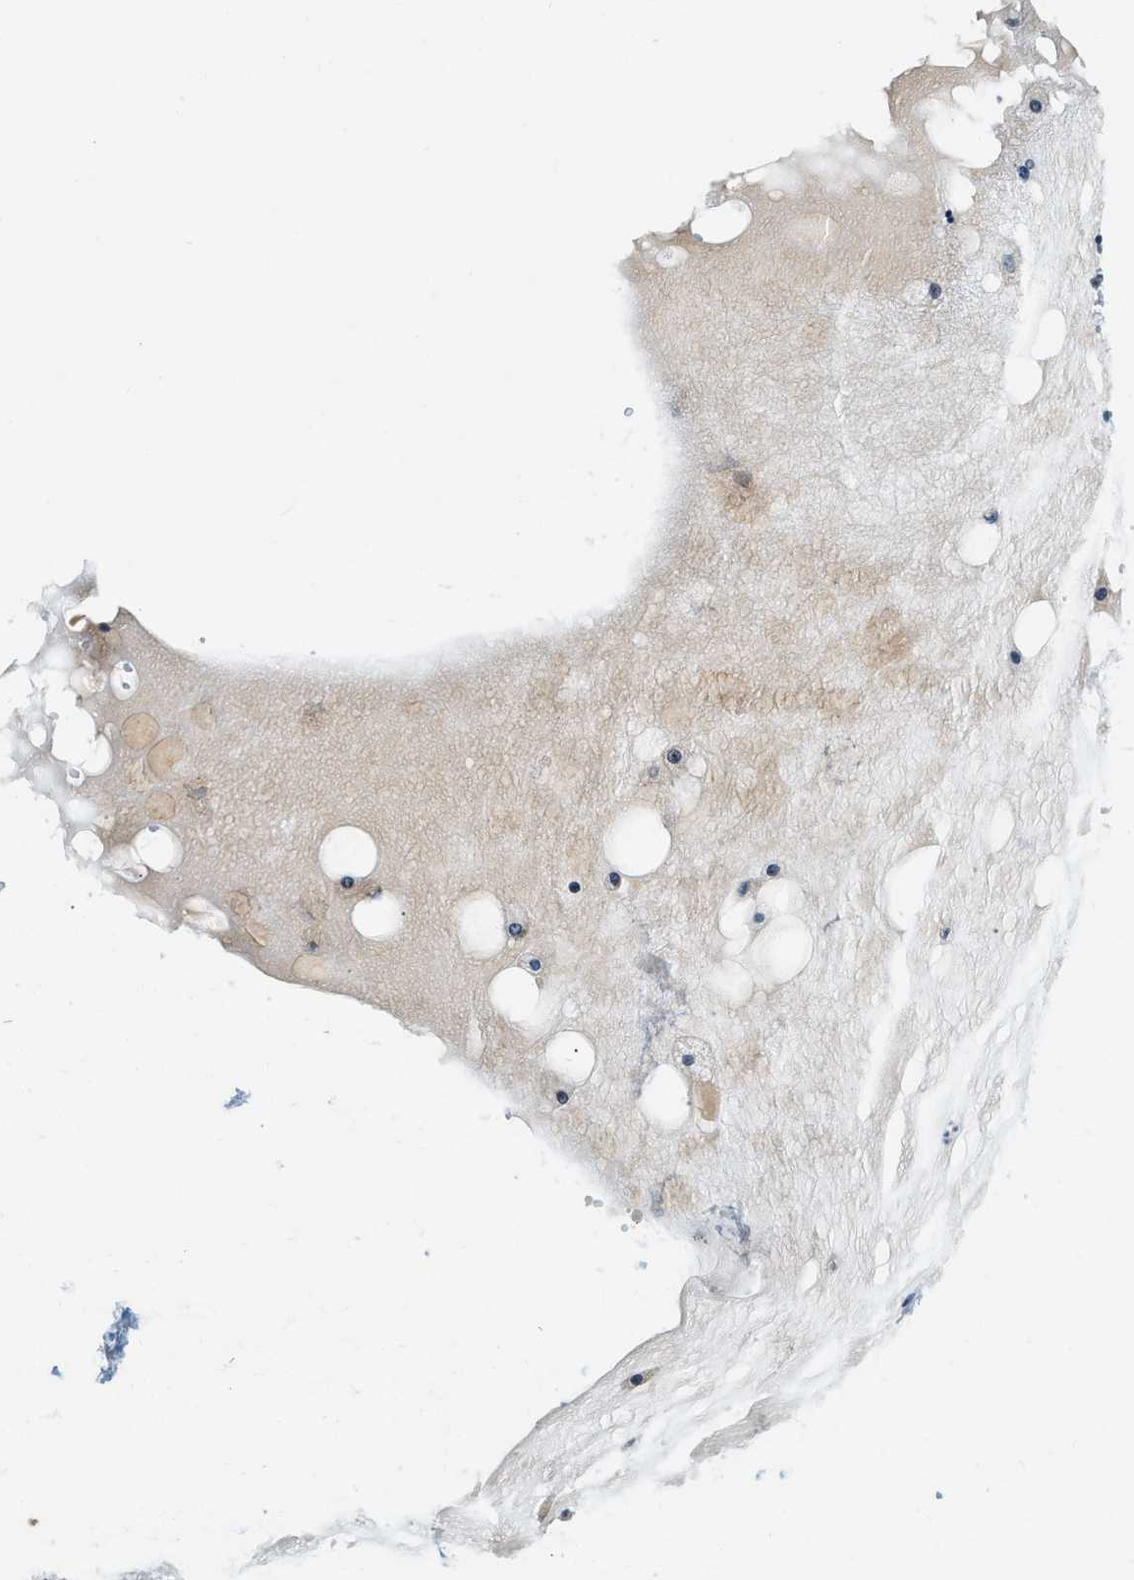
{"staining": {"intensity": "negative", "quantity": "none", "location": "none"}, "tissue": "ovarian cancer", "cell_type": "Tumor cells", "image_type": "cancer", "snomed": [{"axis": "morphology", "description": "Cystadenocarcinoma, mucinous, NOS"}, {"axis": "topography", "description": "Ovary"}], "caption": "Ovarian cancer was stained to show a protein in brown. There is no significant staining in tumor cells. (Brightfield microscopy of DAB (3,3'-diaminobenzidine) immunohistochemistry at high magnification).", "gene": "YAE1", "patient": {"sex": "female", "age": 57}}